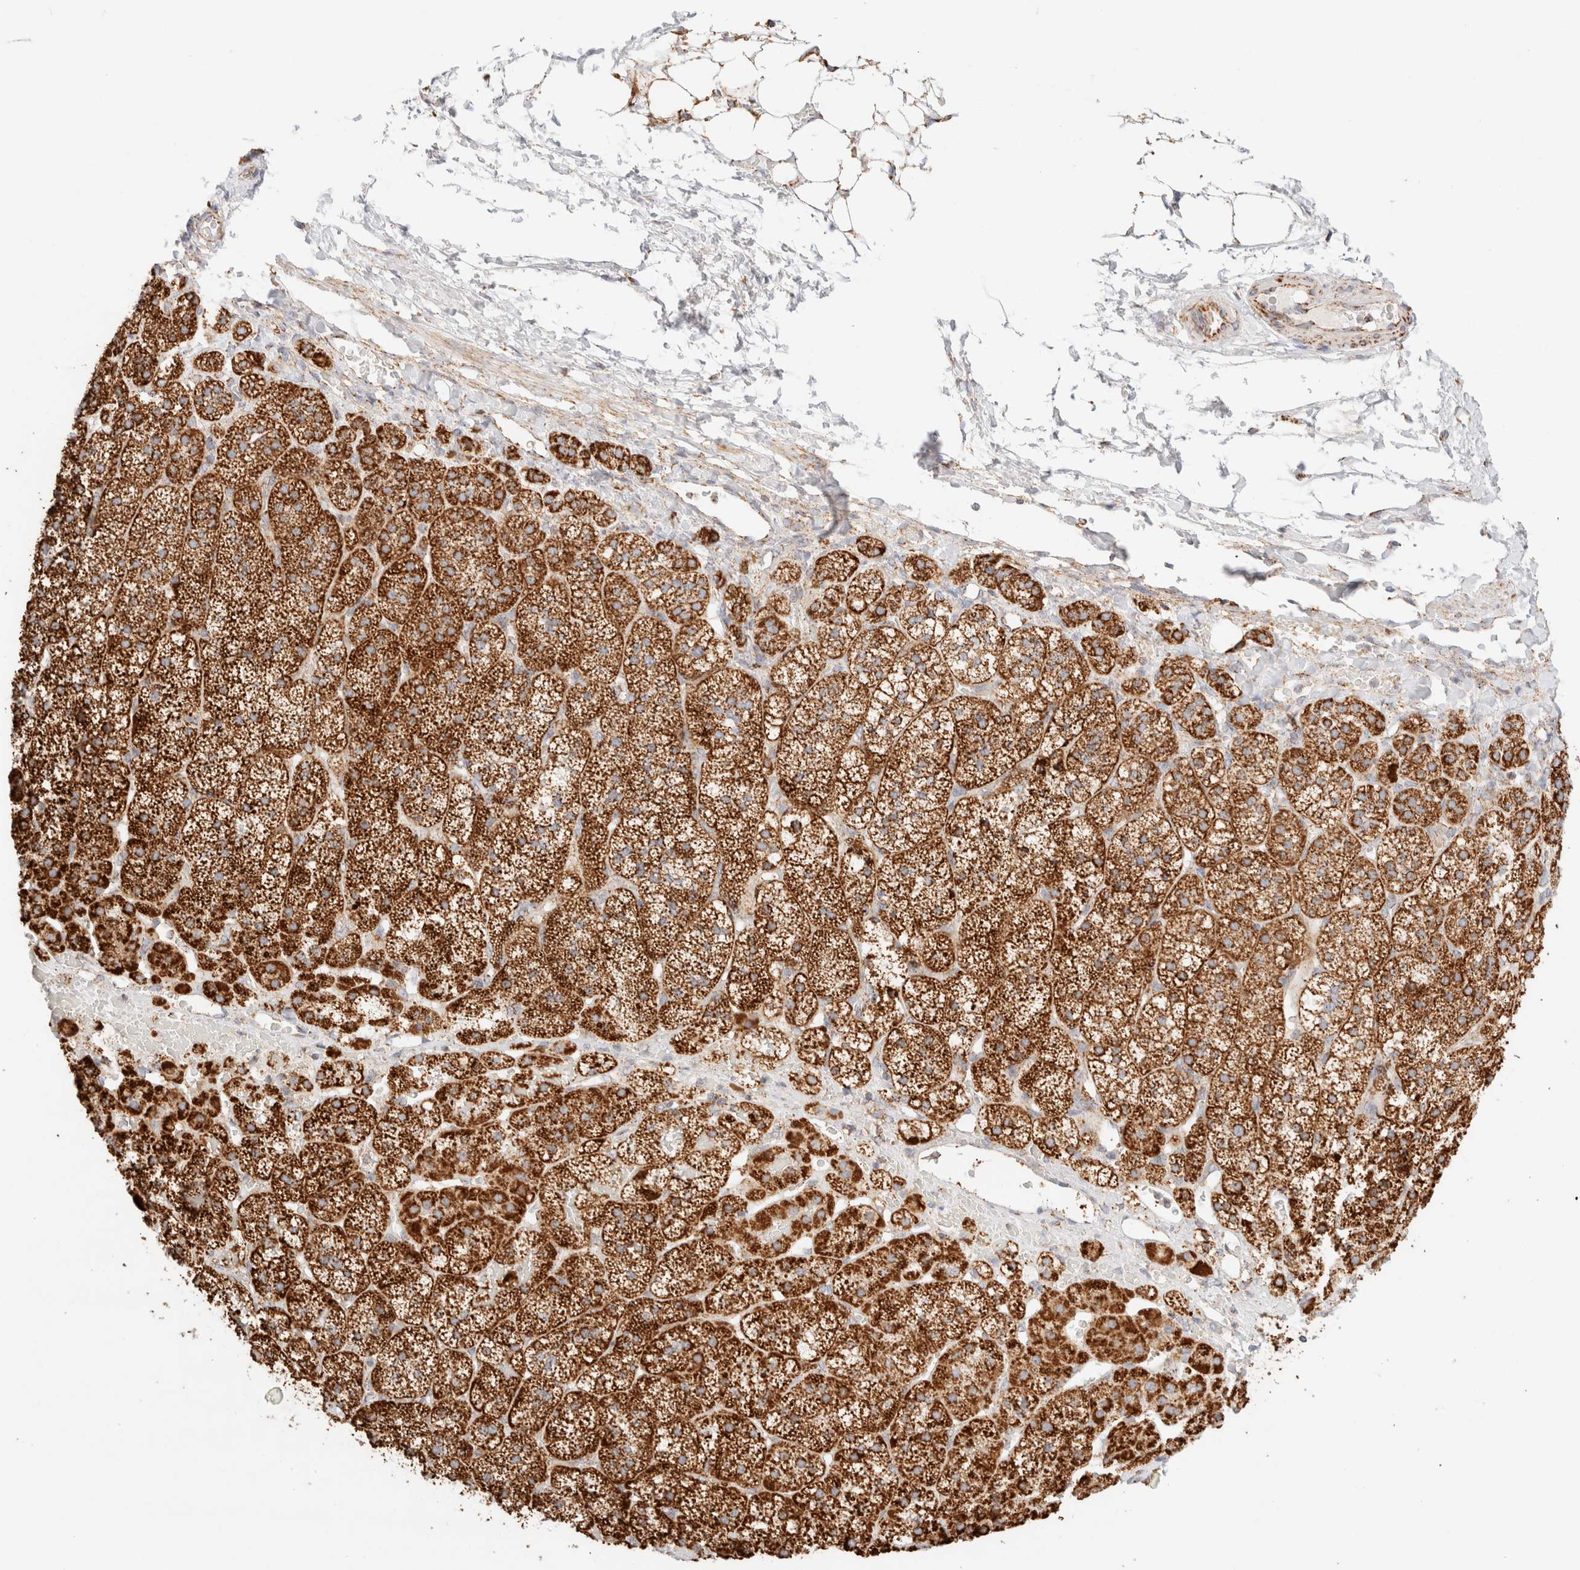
{"staining": {"intensity": "strong", "quantity": ">75%", "location": "cytoplasmic/membranous"}, "tissue": "adrenal gland", "cell_type": "Glandular cells", "image_type": "normal", "snomed": [{"axis": "morphology", "description": "Normal tissue, NOS"}, {"axis": "topography", "description": "Adrenal gland"}], "caption": "DAB immunohistochemical staining of benign adrenal gland reveals strong cytoplasmic/membranous protein staining in about >75% of glandular cells.", "gene": "PHB2", "patient": {"sex": "female", "age": 44}}